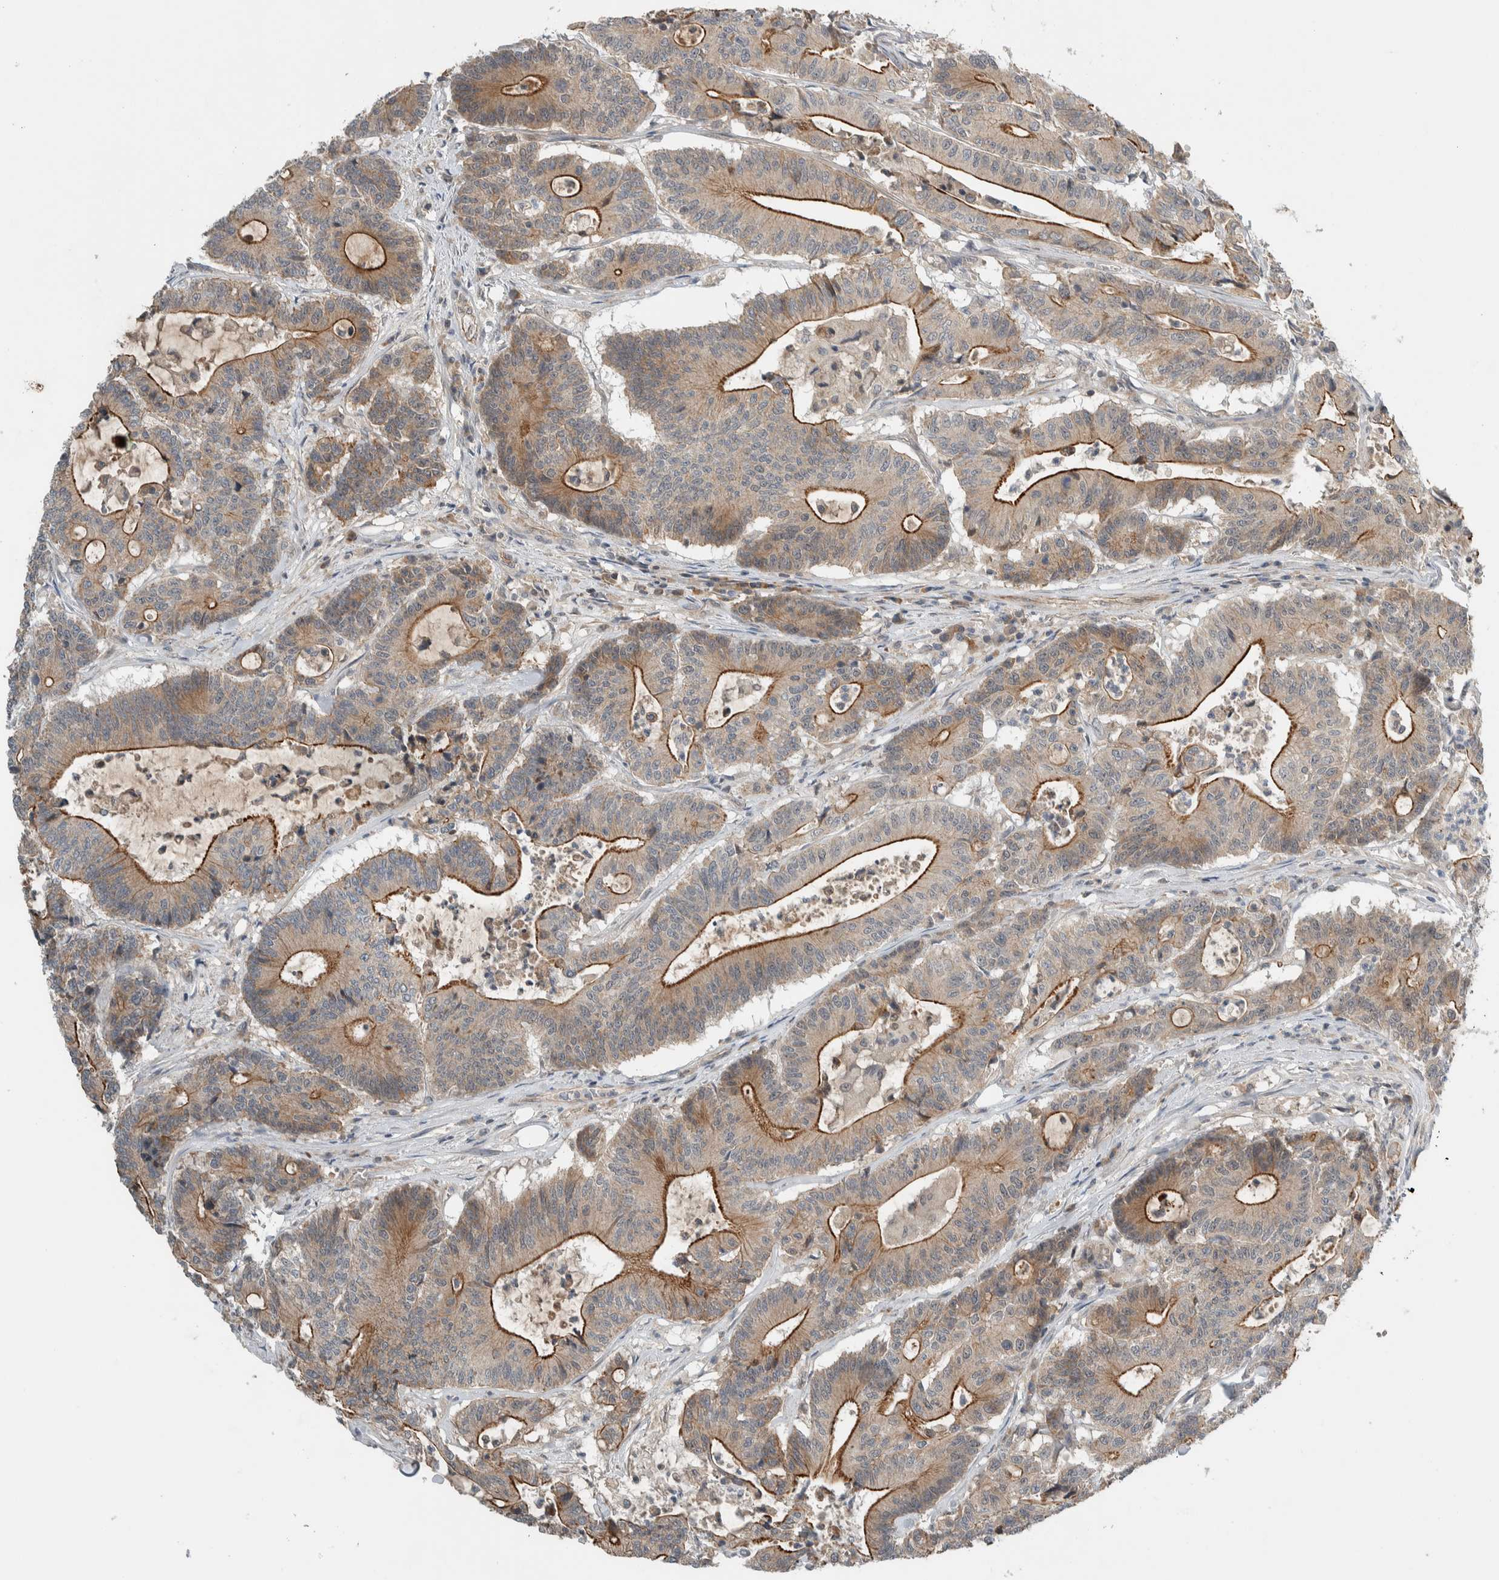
{"staining": {"intensity": "moderate", "quantity": ">75%", "location": "cytoplasmic/membranous"}, "tissue": "colorectal cancer", "cell_type": "Tumor cells", "image_type": "cancer", "snomed": [{"axis": "morphology", "description": "Adenocarcinoma, NOS"}, {"axis": "topography", "description": "Colon"}], "caption": "Colorectal cancer (adenocarcinoma) was stained to show a protein in brown. There is medium levels of moderate cytoplasmic/membranous staining in approximately >75% of tumor cells.", "gene": "ARMC7", "patient": {"sex": "female", "age": 84}}